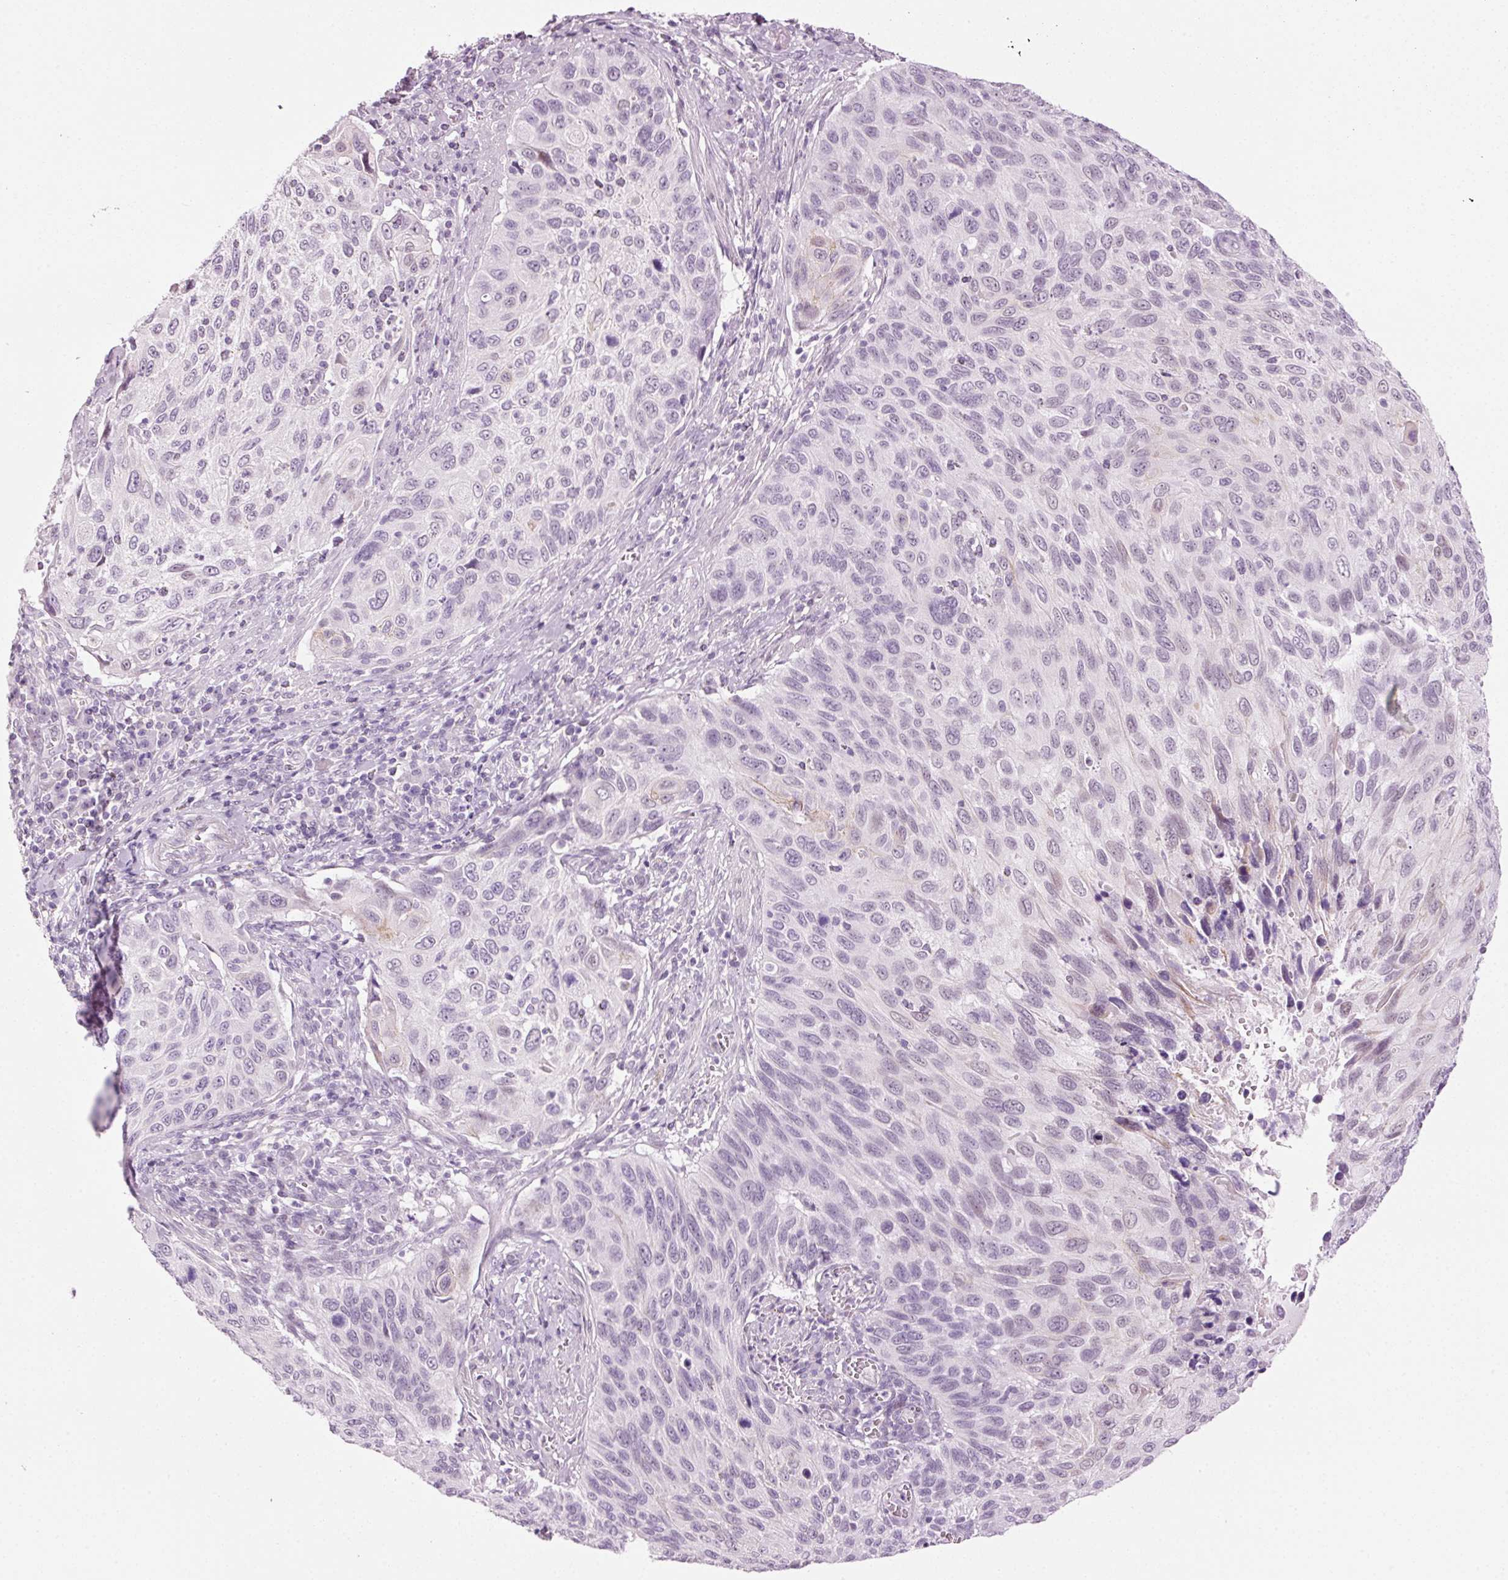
{"staining": {"intensity": "weak", "quantity": "<25%", "location": "nuclear"}, "tissue": "cervical cancer", "cell_type": "Tumor cells", "image_type": "cancer", "snomed": [{"axis": "morphology", "description": "Squamous cell carcinoma, NOS"}, {"axis": "topography", "description": "Cervix"}], "caption": "Immunohistochemistry (IHC) micrograph of neoplastic tissue: human cervical squamous cell carcinoma stained with DAB exhibits no significant protein positivity in tumor cells.", "gene": "ANKRD20A1", "patient": {"sex": "female", "age": 70}}